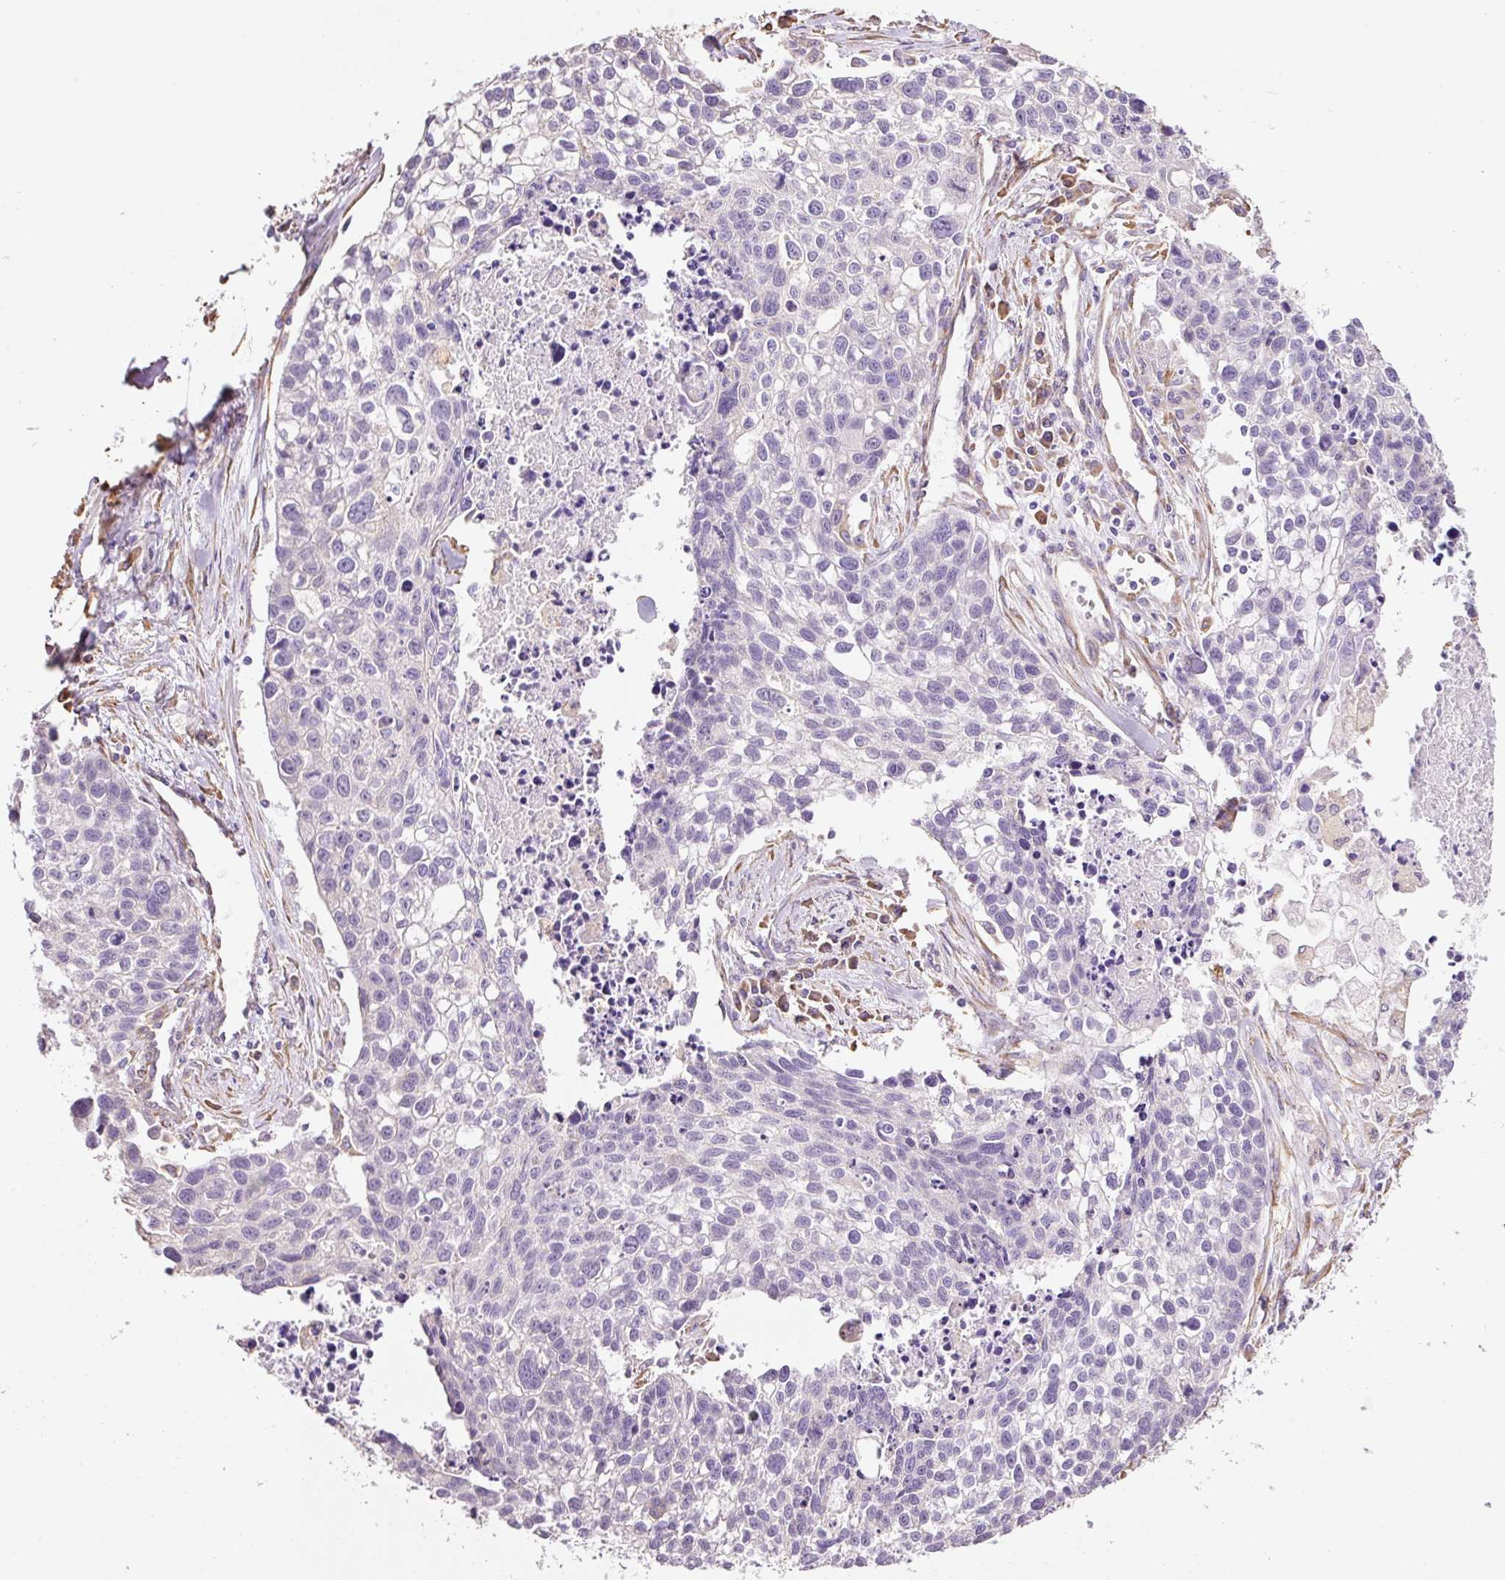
{"staining": {"intensity": "negative", "quantity": "none", "location": "none"}, "tissue": "lung cancer", "cell_type": "Tumor cells", "image_type": "cancer", "snomed": [{"axis": "morphology", "description": "Squamous cell carcinoma, NOS"}, {"axis": "topography", "description": "Lung"}], "caption": "Immunohistochemical staining of human lung cancer shows no significant staining in tumor cells. (DAB (3,3'-diaminobenzidine) immunohistochemistry visualized using brightfield microscopy, high magnification).", "gene": "GCG", "patient": {"sex": "male", "age": 74}}